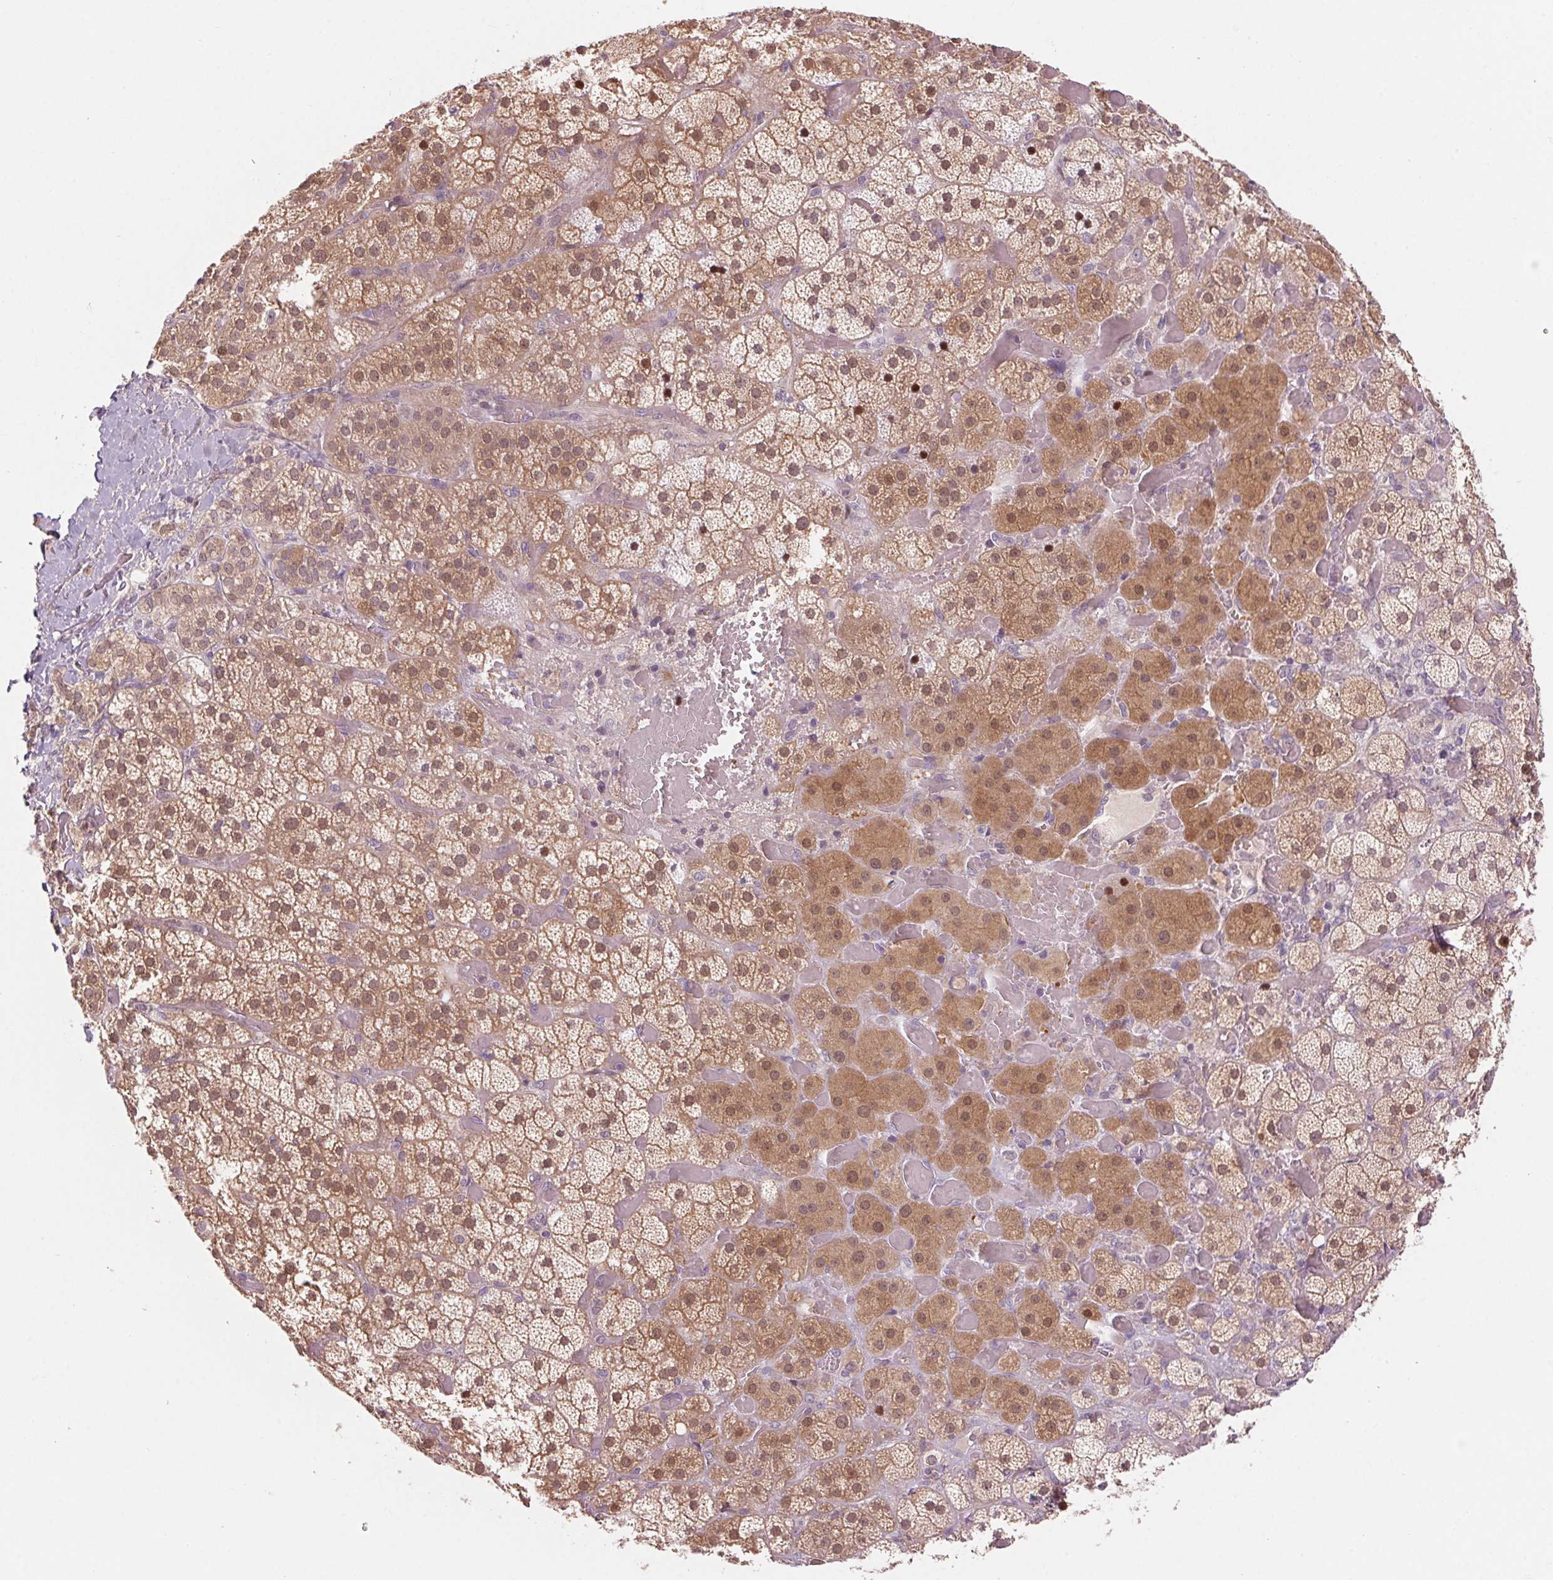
{"staining": {"intensity": "moderate", "quantity": ">75%", "location": "cytoplasmic/membranous"}, "tissue": "adrenal gland", "cell_type": "Glandular cells", "image_type": "normal", "snomed": [{"axis": "morphology", "description": "Normal tissue, NOS"}, {"axis": "topography", "description": "Adrenal gland"}], "caption": "This is an image of immunohistochemistry staining of benign adrenal gland, which shows moderate positivity in the cytoplasmic/membranous of glandular cells.", "gene": "HHLA2", "patient": {"sex": "male", "age": 57}}